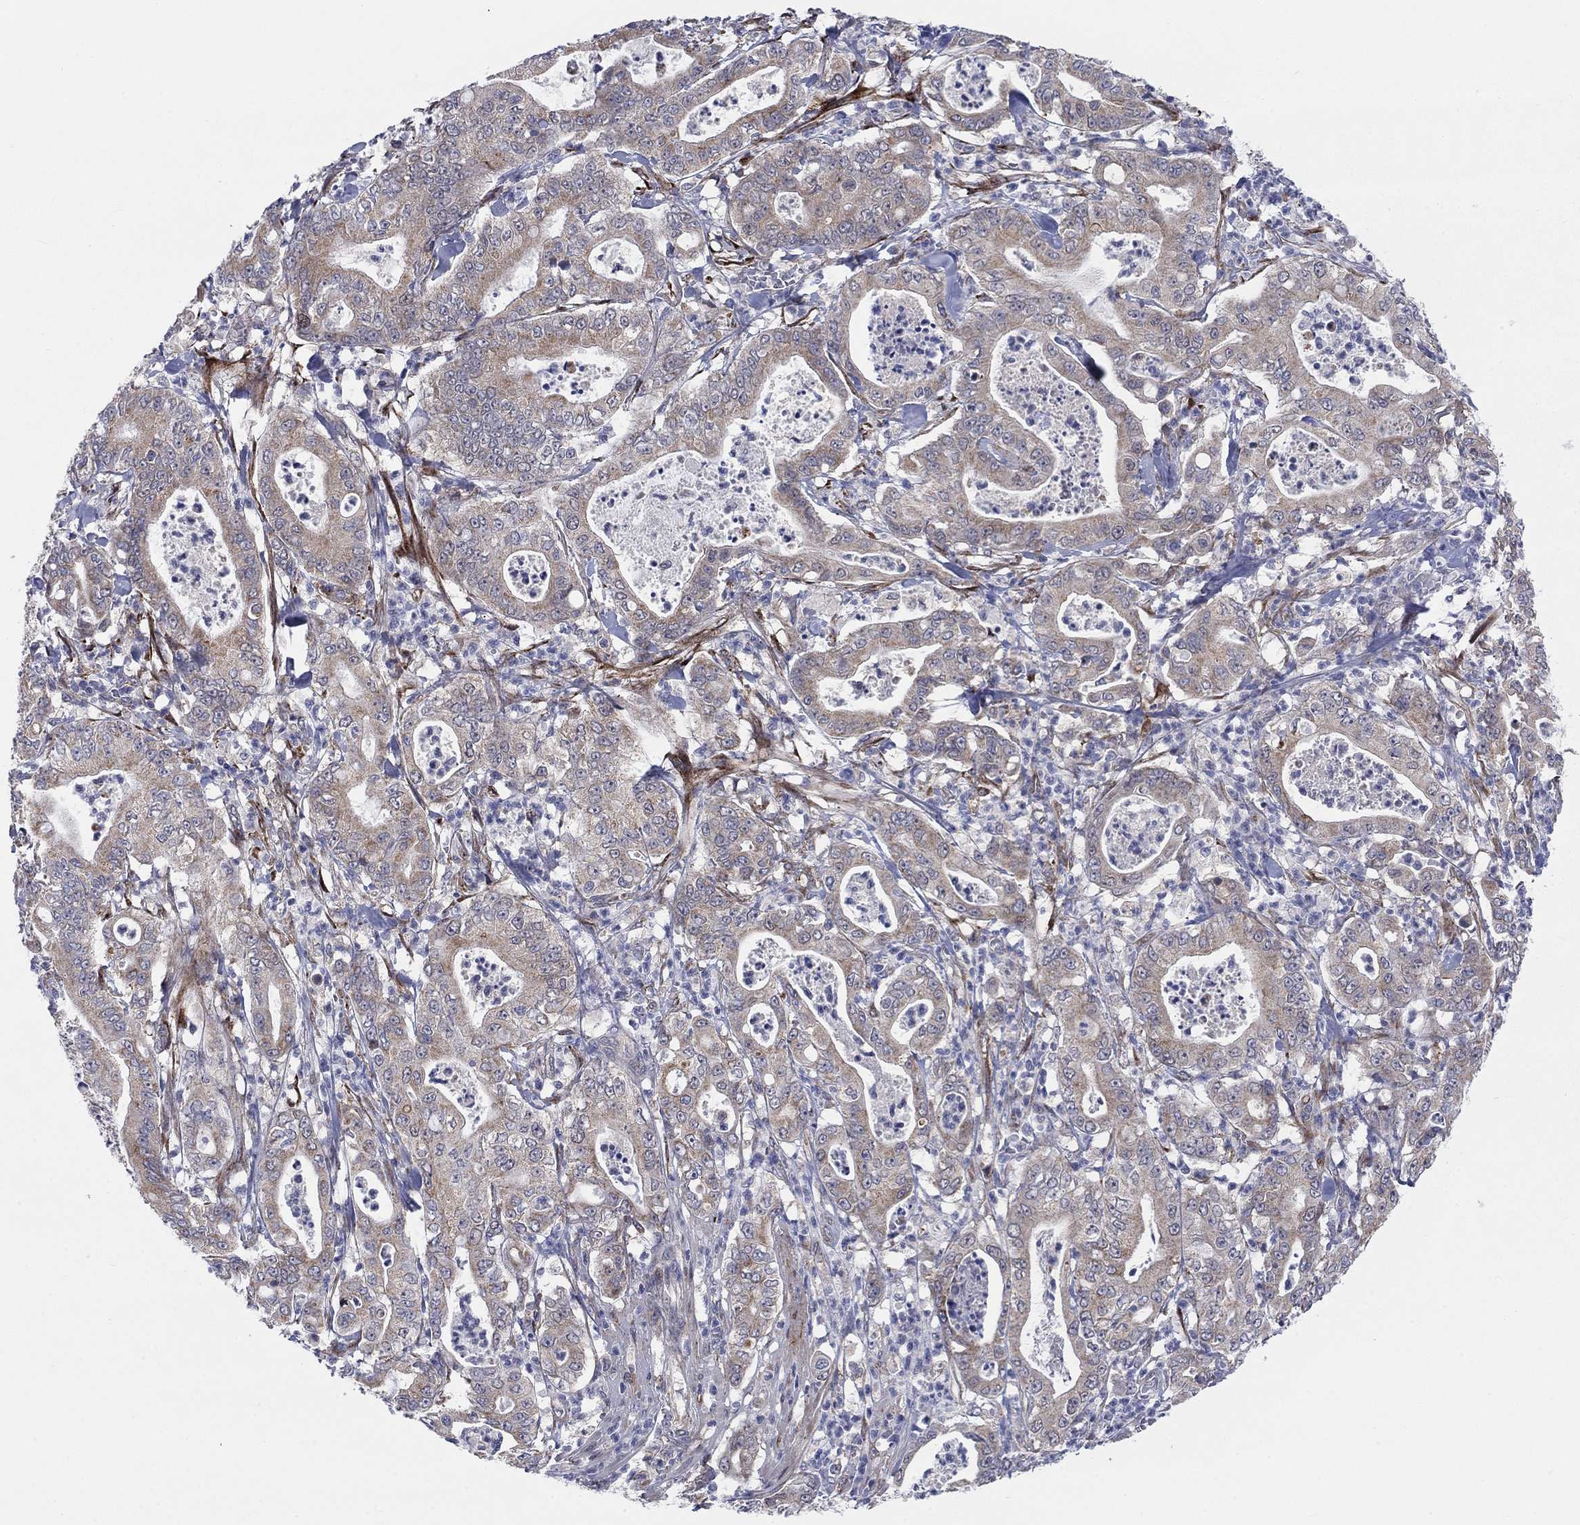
{"staining": {"intensity": "weak", "quantity": "25%-75%", "location": "cytoplasmic/membranous"}, "tissue": "pancreatic cancer", "cell_type": "Tumor cells", "image_type": "cancer", "snomed": [{"axis": "morphology", "description": "Adenocarcinoma, NOS"}, {"axis": "topography", "description": "Pancreas"}], "caption": "Human pancreatic cancer stained with a brown dye shows weak cytoplasmic/membranous positive positivity in about 25%-75% of tumor cells.", "gene": "SLC35F2", "patient": {"sex": "male", "age": 71}}